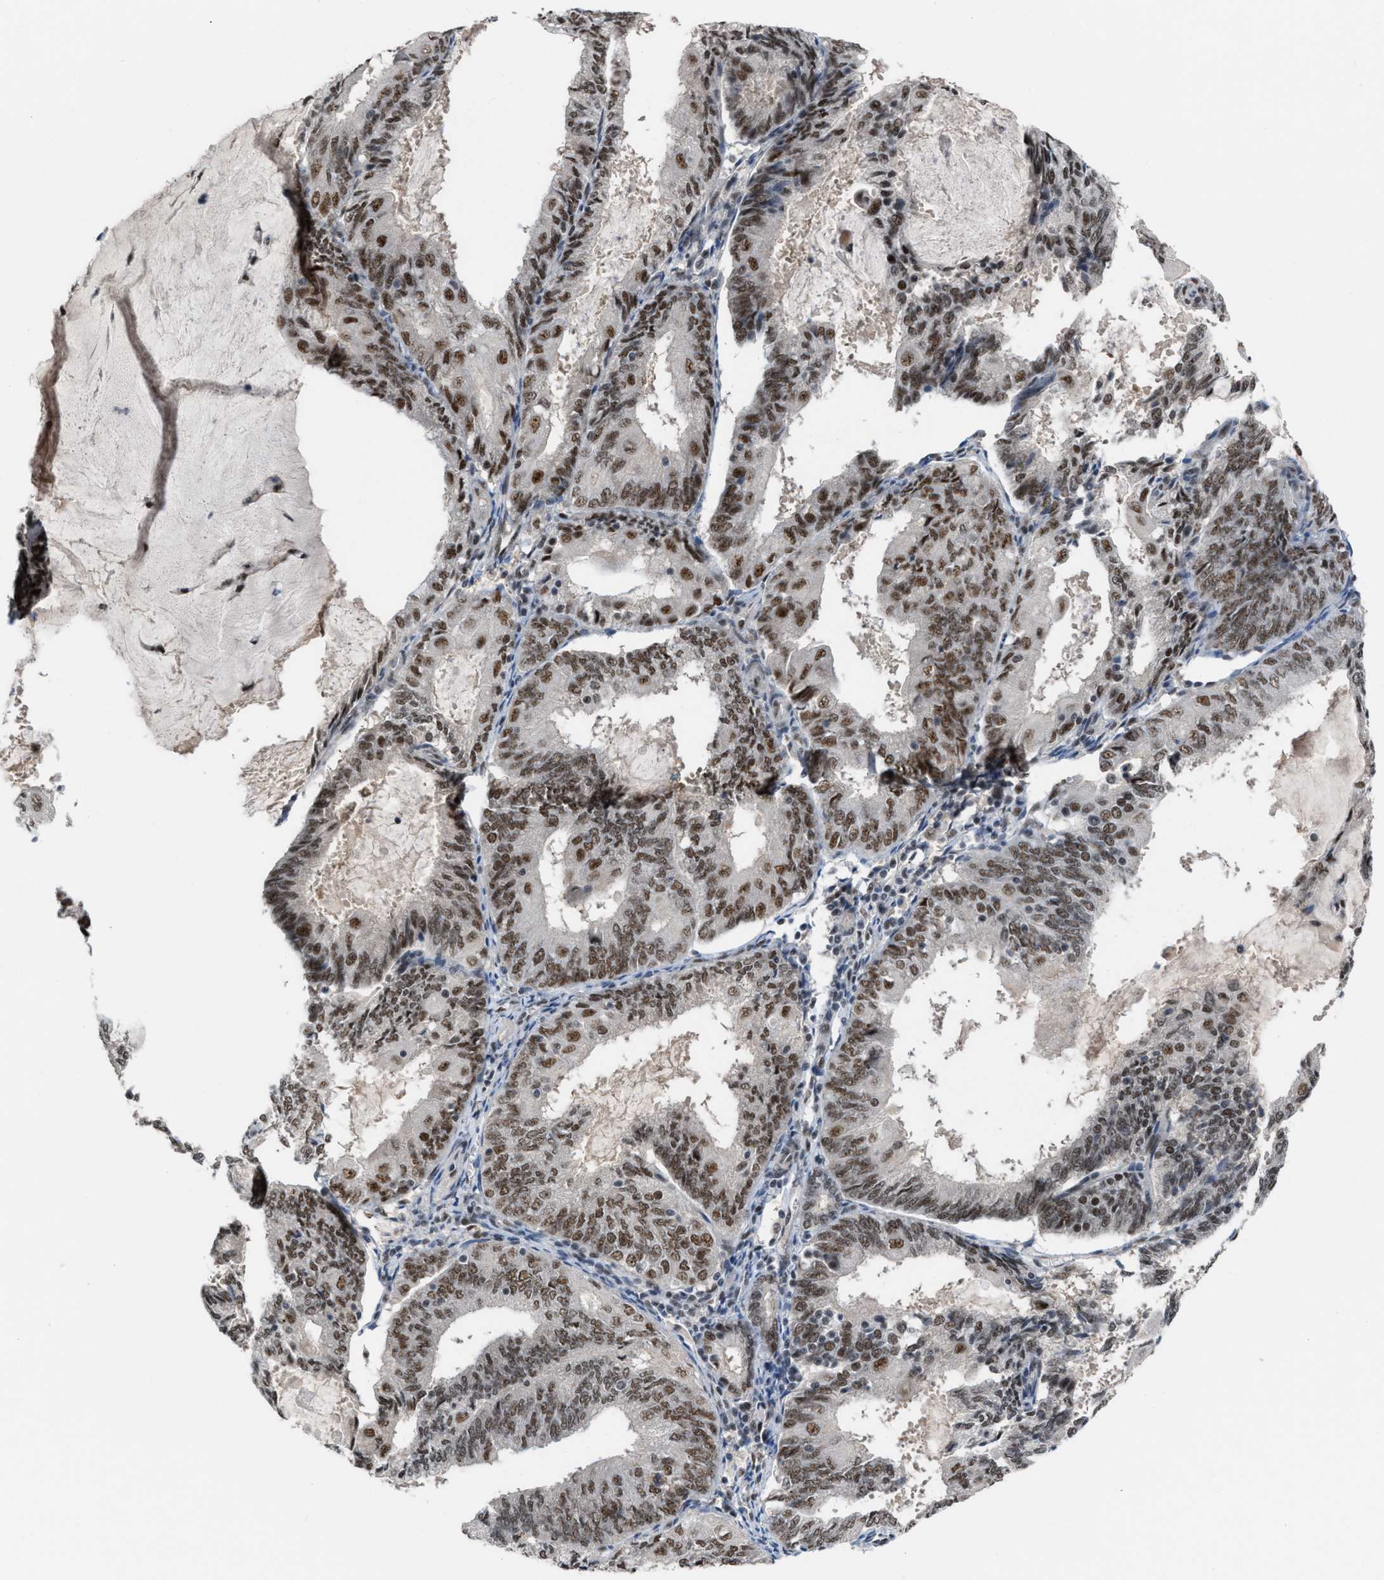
{"staining": {"intensity": "moderate", "quantity": ">75%", "location": "nuclear"}, "tissue": "endometrial cancer", "cell_type": "Tumor cells", "image_type": "cancer", "snomed": [{"axis": "morphology", "description": "Adenocarcinoma, NOS"}, {"axis": "topography", "description": "Endometrium"}], "caption": "Endometrial cancer tissue reveals moderate nuclear staining in about >75% of tumor cells", "gene": "PRPF4", "patient": {"sex": "female", "age": 81}}